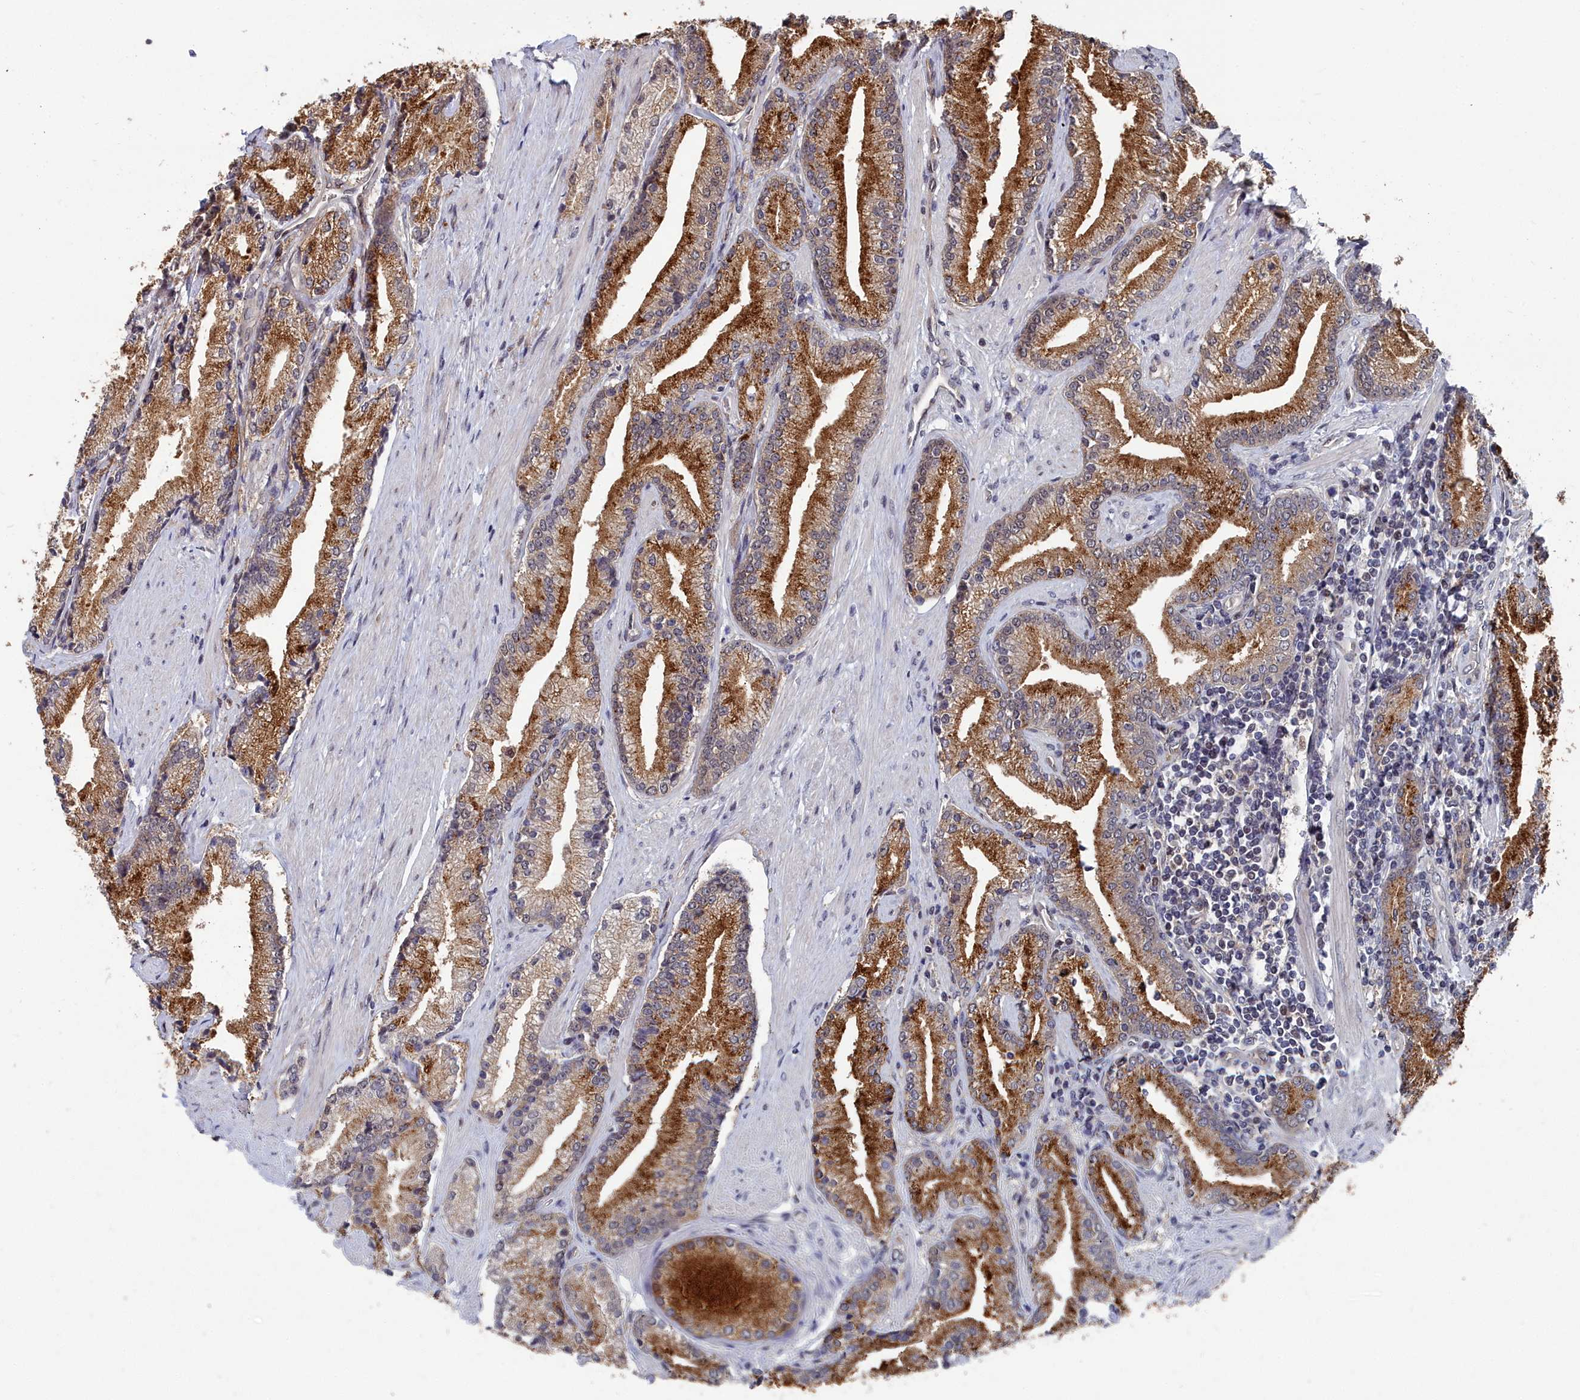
{"staining": {"intensity": "moderate", "quantity": "25%-75%", "location": "cytoplasmic/membranous"}, "tissue": "prostate cancer", "cell_type": "Tumor cells", "image_type": "cancer", "snomed": [{"axis": "morphology", "description": "Adenocarcinoma, High grade"}, {"axis": "topography", "description": "Prostate"}], "caption": "This histopathology image shows prostate high-grade adenocarcinoma stained with immunohistochemistry to label a protein in brown. The cytoplasmic/membranous of tumor cells show moderate positivity for the protein. Nuclei are counter-stained blue.", "gene": "RPS27A", "patient": {"sex": "male", "age": 67}}